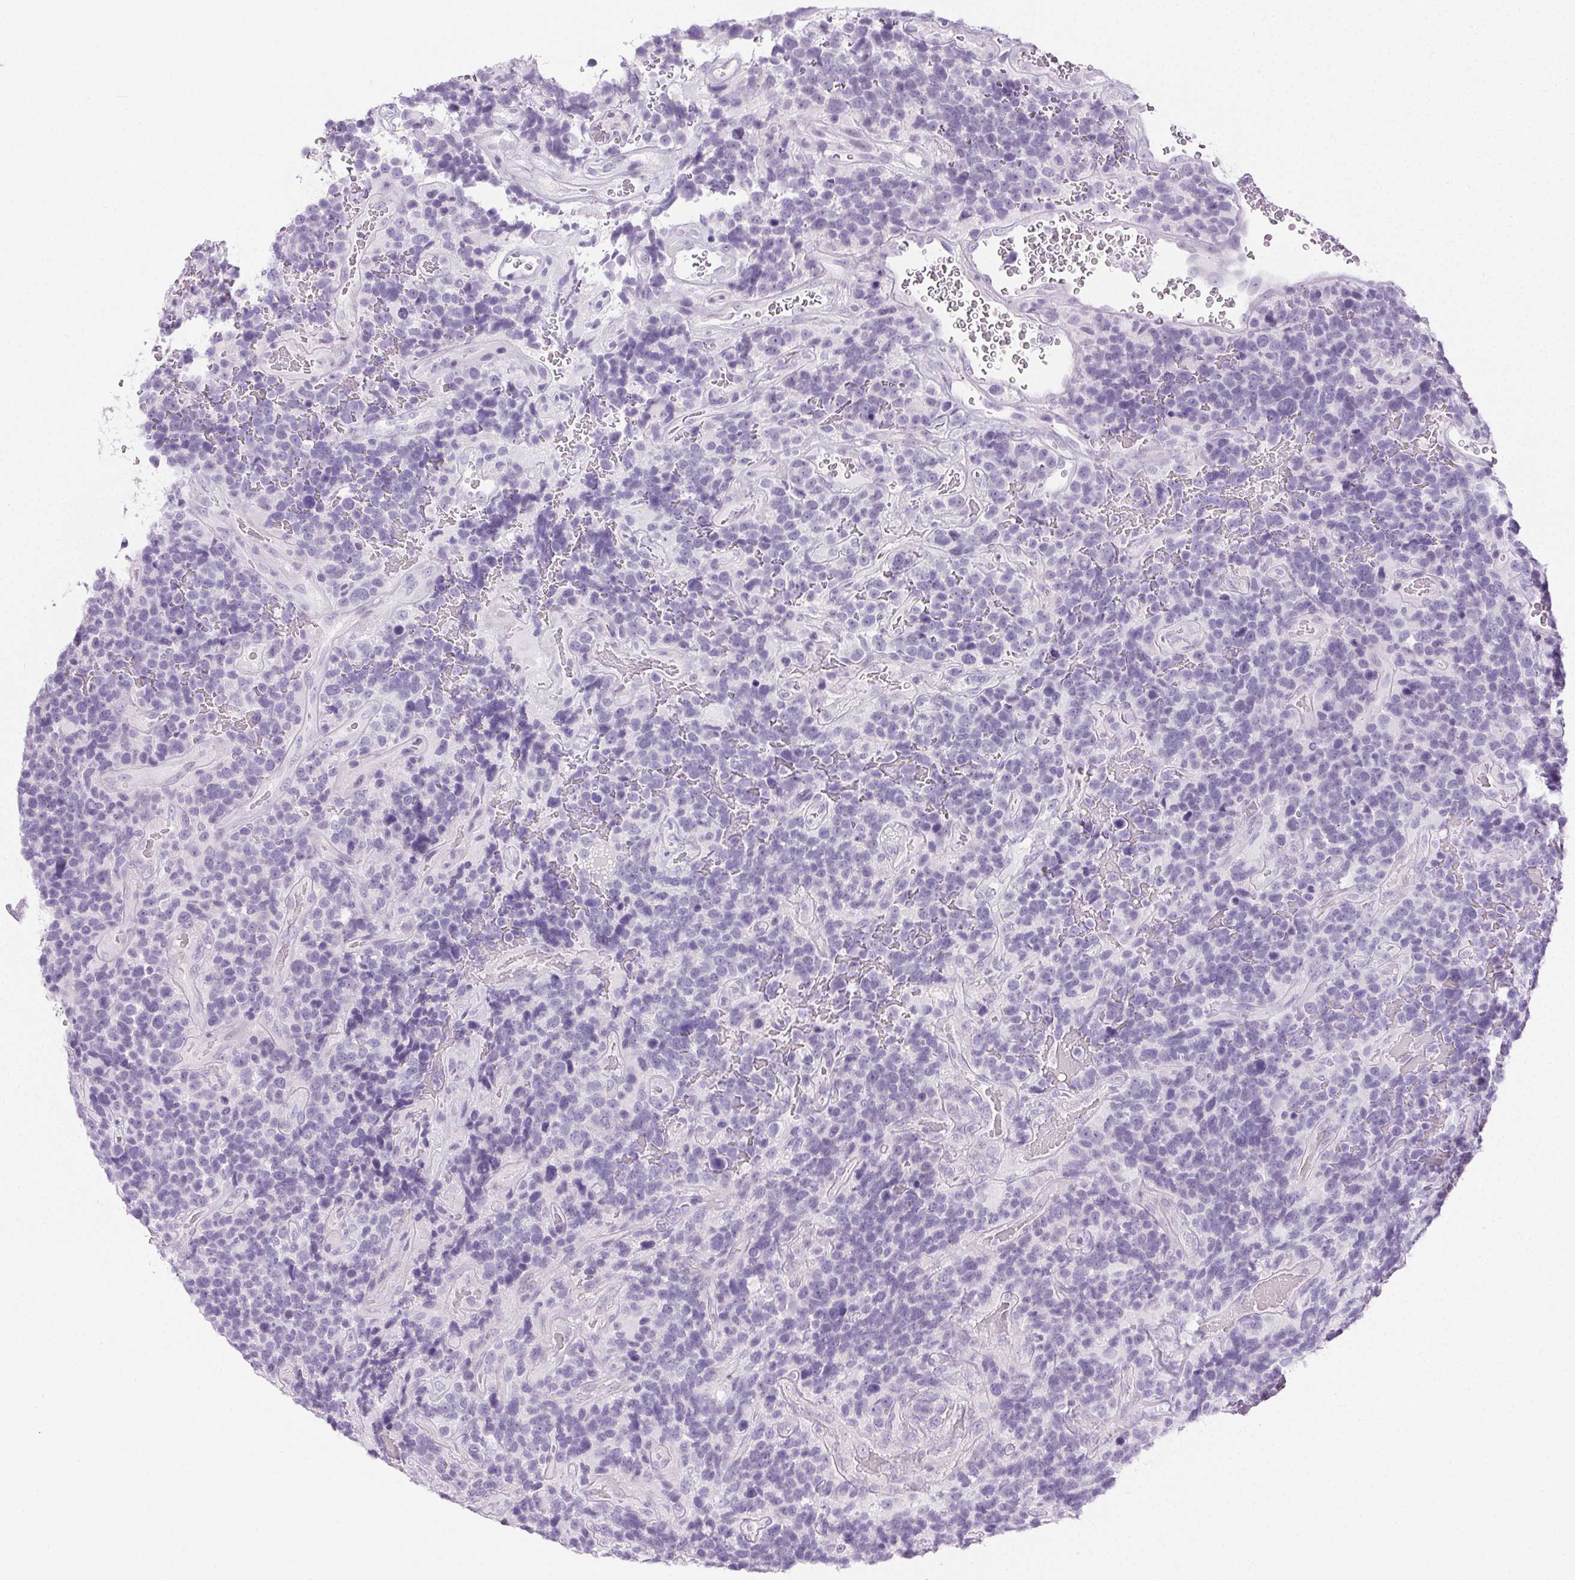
{"staining": {"intensity": "negative", "quantity": "none", "location": "none"}, "tissue": "glioma", "cell_type": "Tumor cells", "image_type": "cancer", "snomed": [{"axis": "morphology", "description": "Glioma, malignant, High grade"}, {"axis": "topography", "description": "Brain"}], "caption": "A high-resolution image shows IHC staining of malignant glioma (high-grade), which displays no significant positivity in tumor cells.", "gene": "PI3", "patient": {"sex": "male", "age": 33}}